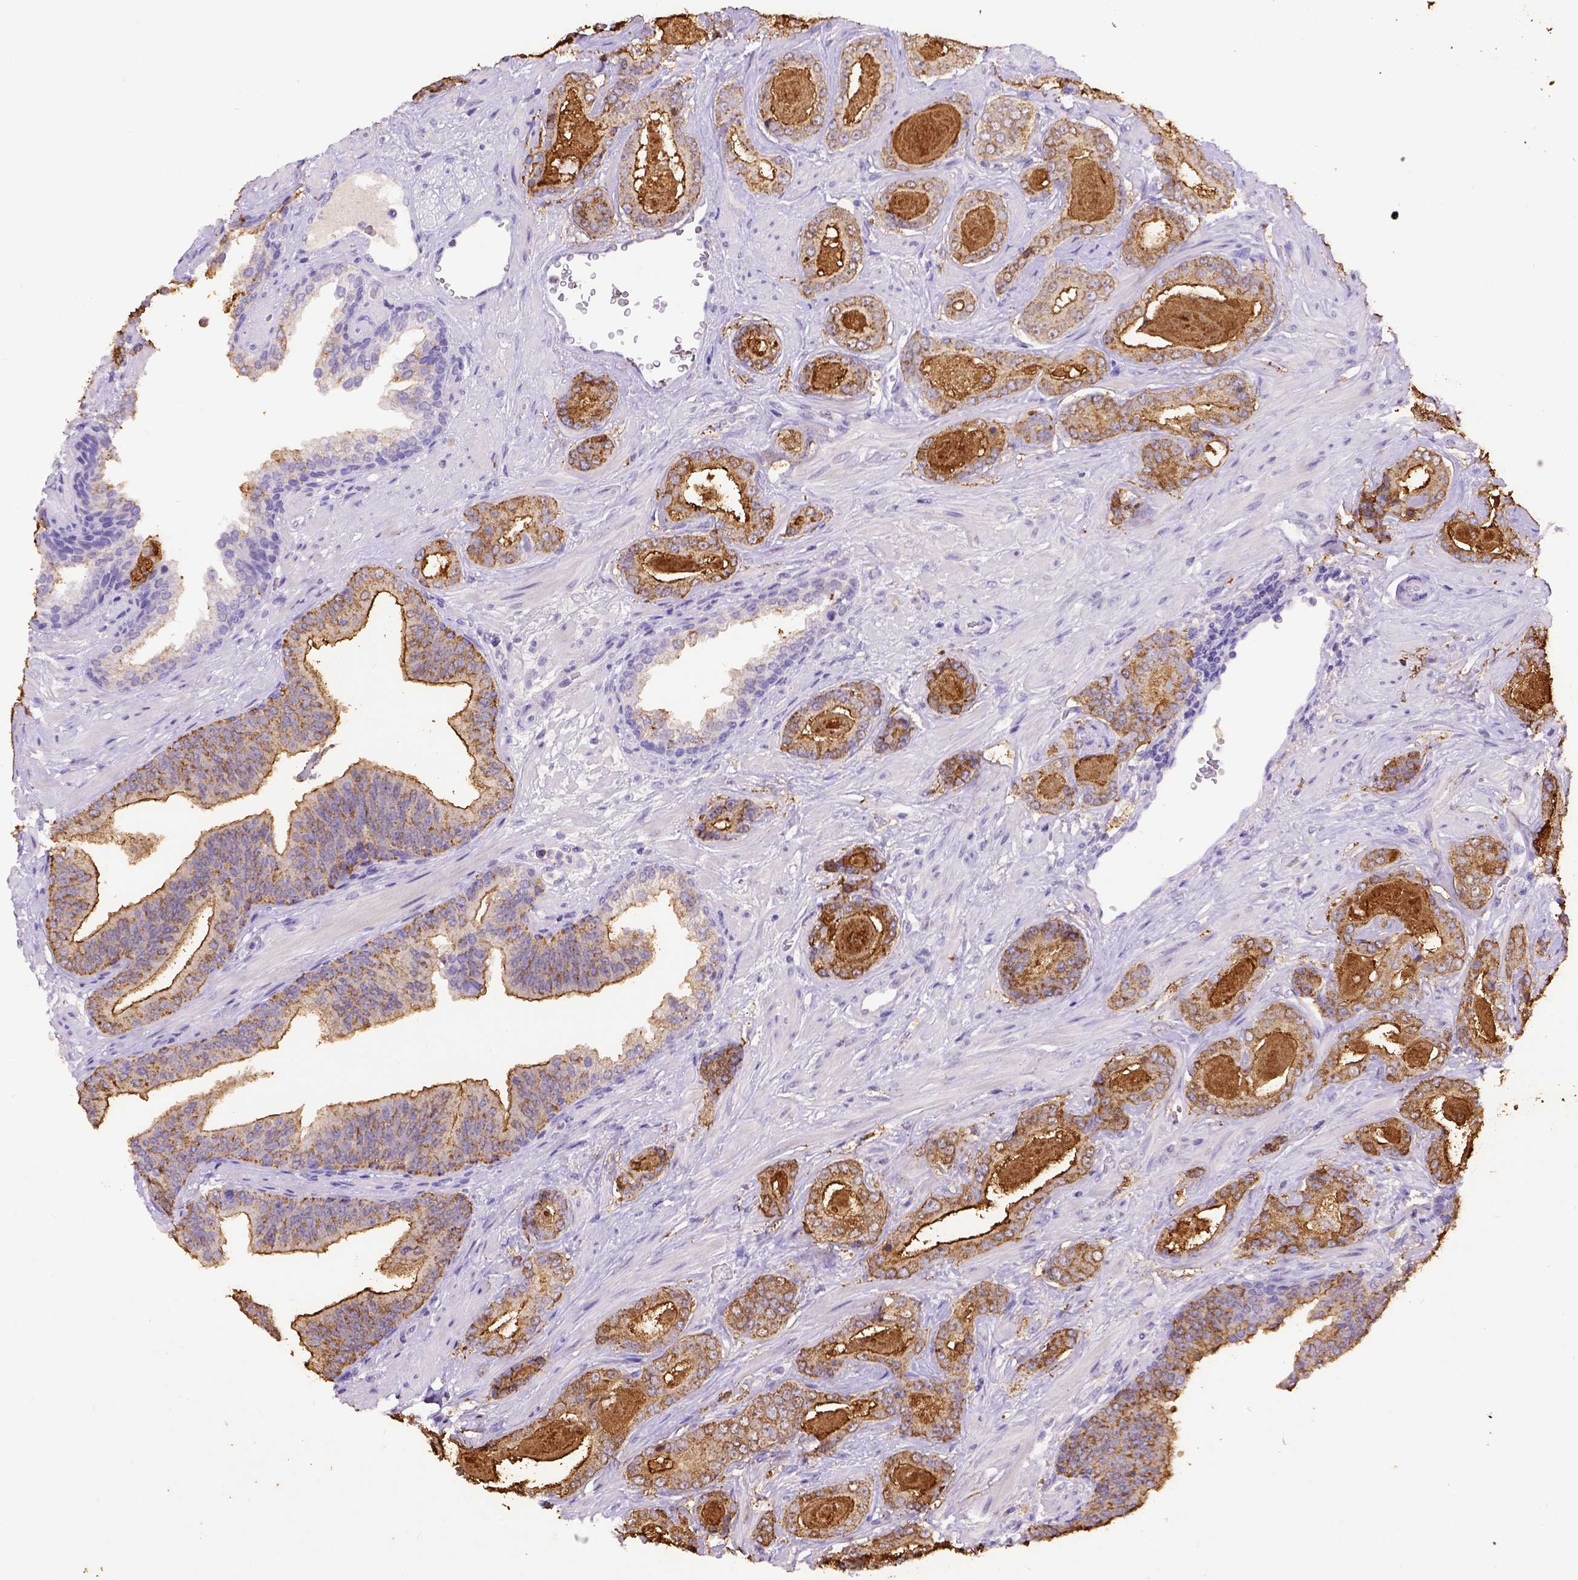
{"staining": {"intensity": "moderate", "quantity": ">75%", "location": "cytoplasmic/membranous"}, "tissue": "prostate cancer", "cell_type": "Tumor cells", "image_type": "cancer", "snomed": [{"axis": "morphology", "description": "Adenocarcinoma, Low grade"}, {"axis": "topography", "description": "Prostate"}], "caption": "This image shows IHC staining of human adenocarcinoma (low-grade) (prostate), with medium moderate cytoplasmic/membranous expression in about >75% of tumor cells.", "gene": "B3GAT1", "patient": {"sex": "male", "age": 61}}